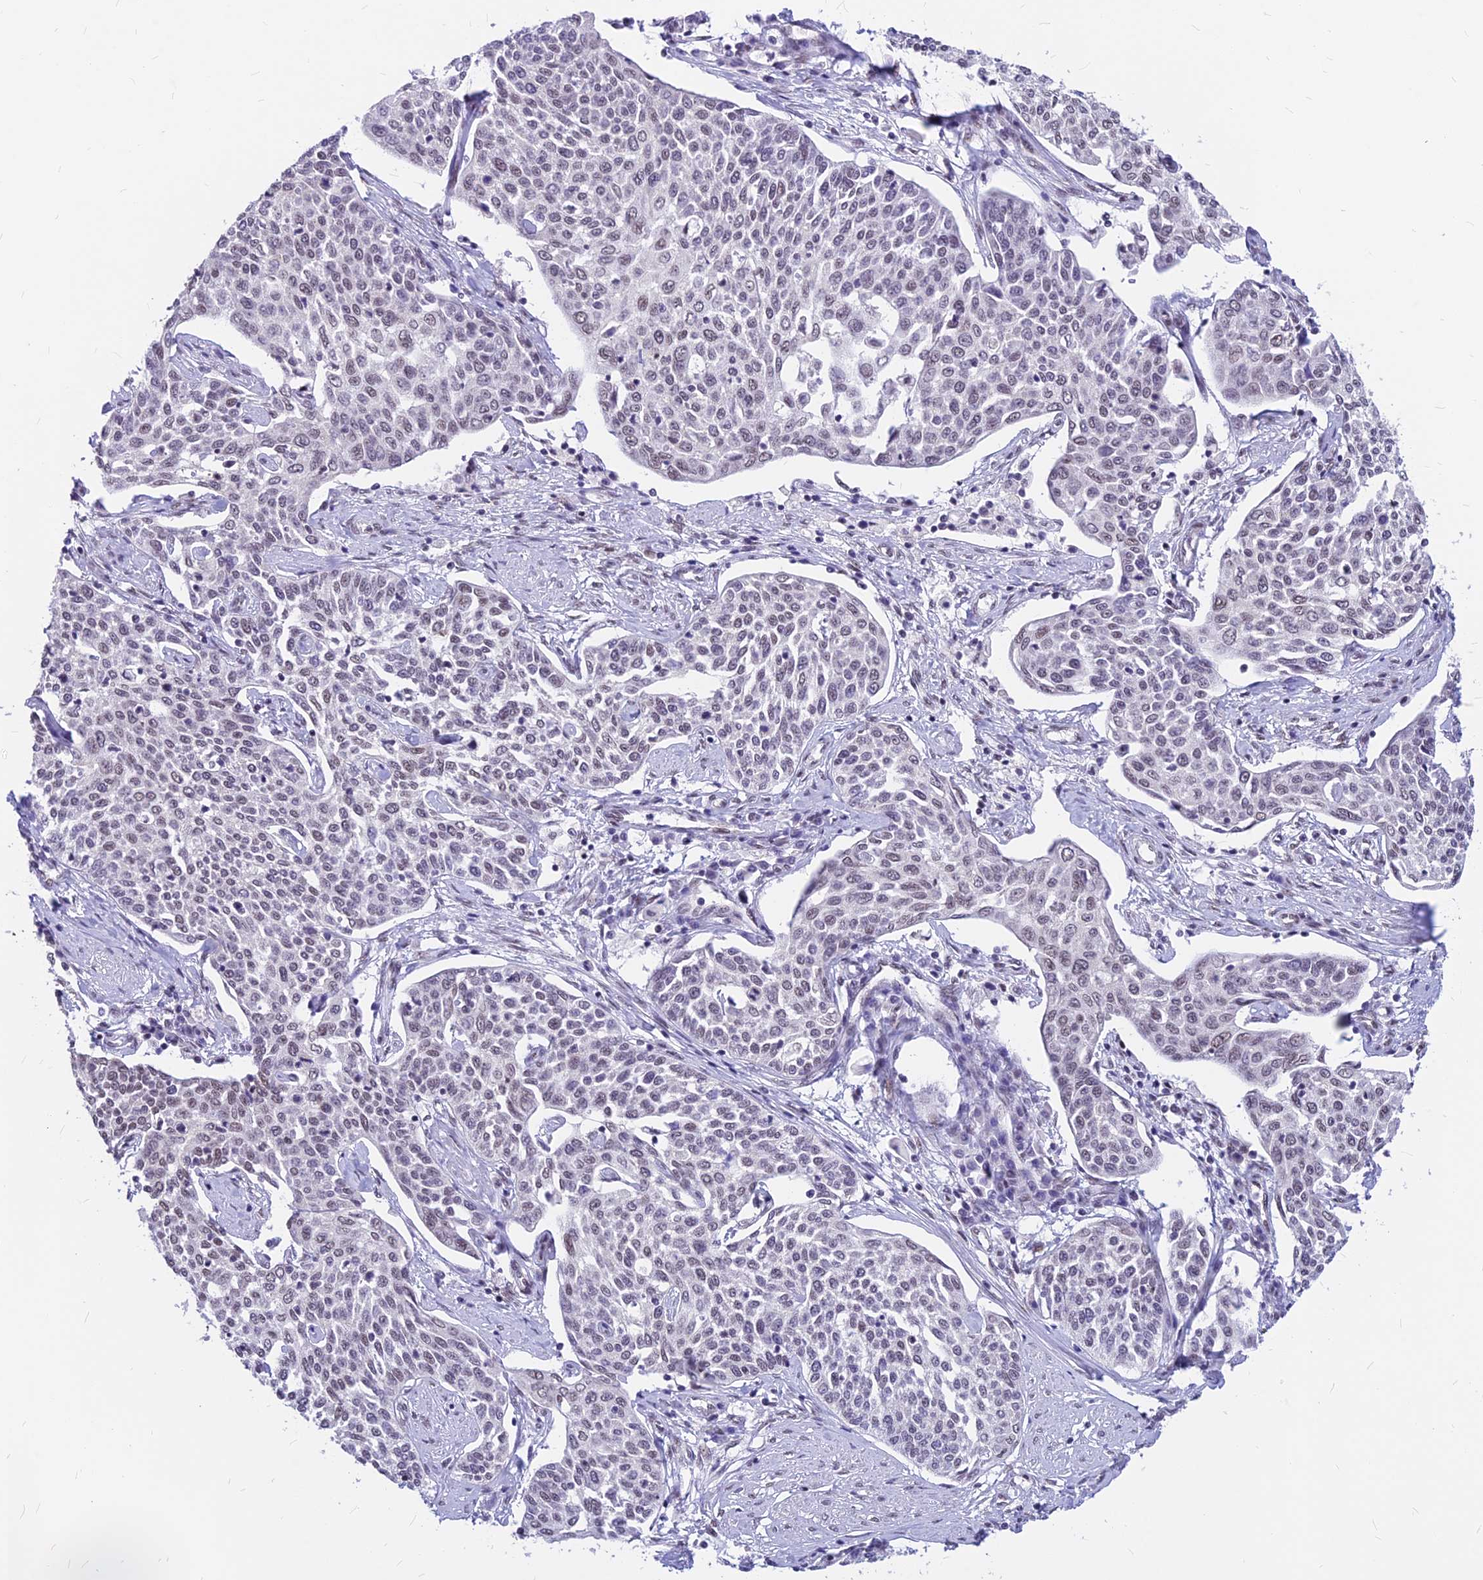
{"staining": {"intensity": "weak", "quantity": "25%-75%", "location": "nuclear"}, "tissue": "cervical cancer", "cell_type": "Tumor cells", "image_type": "cancer", "snomed": [{"axis": "morphology", "description": "Squamous cell carcinoma, NOS"}, {"axis": "topography", "description": "Cervix"}], "caption": "There is low levels of weak nuclear expression in tumor cells of cervical squamous cell carcinoma, as demonstrated by immunohistochemical staining (brown color).", "gene": "KCTD13", "patient": {"sex": "female", "age": 34}}